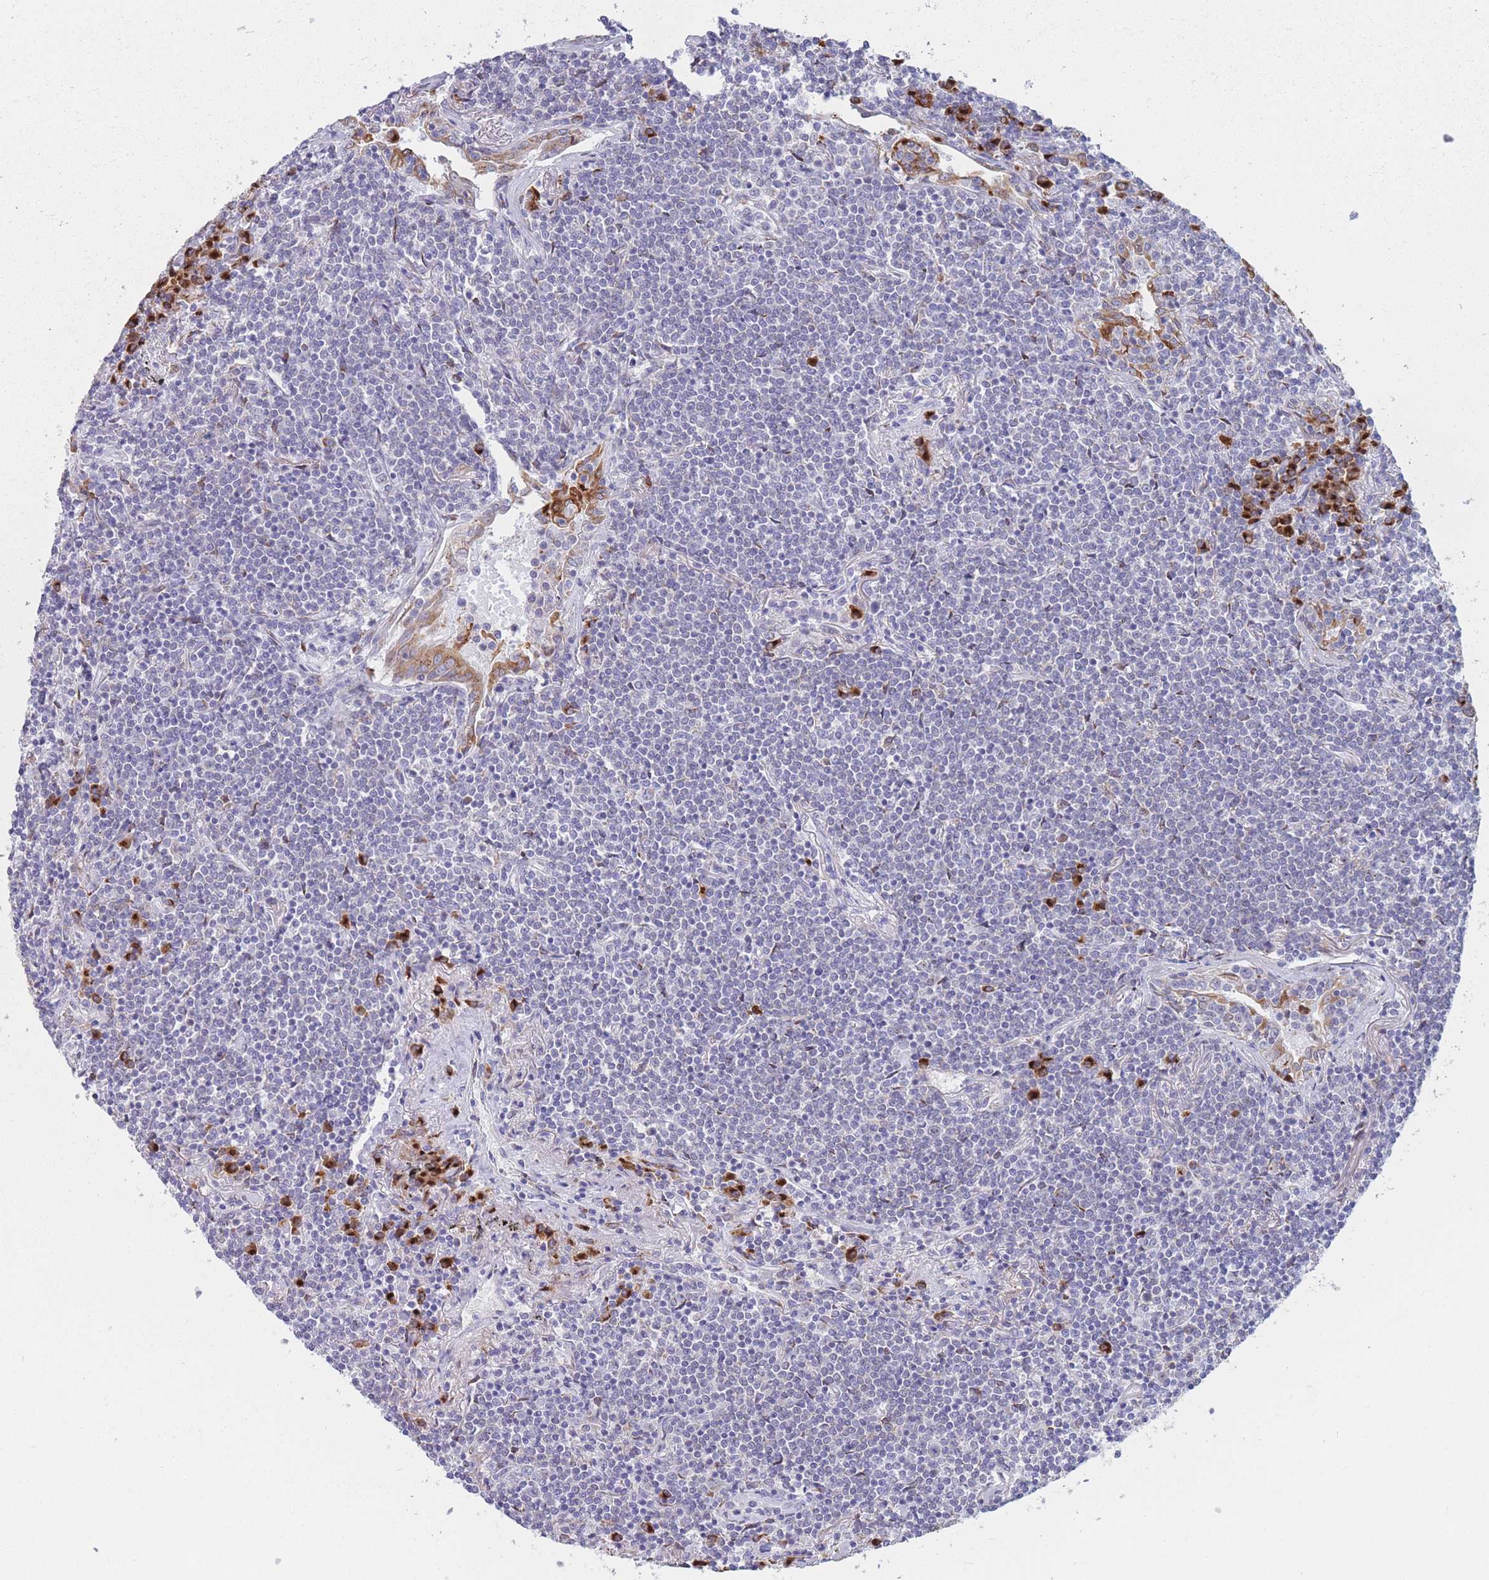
{"staining": {"intensity": "negative", "quantity": "none", "location": "none"}, "tissue": "lymphoma", "cell_type": "Tumor cells", "image_type": "cancer", "snomed": [{"axis": "morphology", "description": "Malignant lymphoma, non-Hodgkin's type, Low grade"}, {"axis": "topography", "description": "Lung"}], "caption": "Immunohistochemical staining of human malignant lymphoma, non-Hodgkin's type (low-grade) demonstrates no significant positivity in tumor cells. (DAB (3,3'-diaminobenzidine) immunohistochemistry (IHC) with hematoxylin counter stain).", "gene": "MRPL30", "patient": {"sex": "female", "age": 71}}